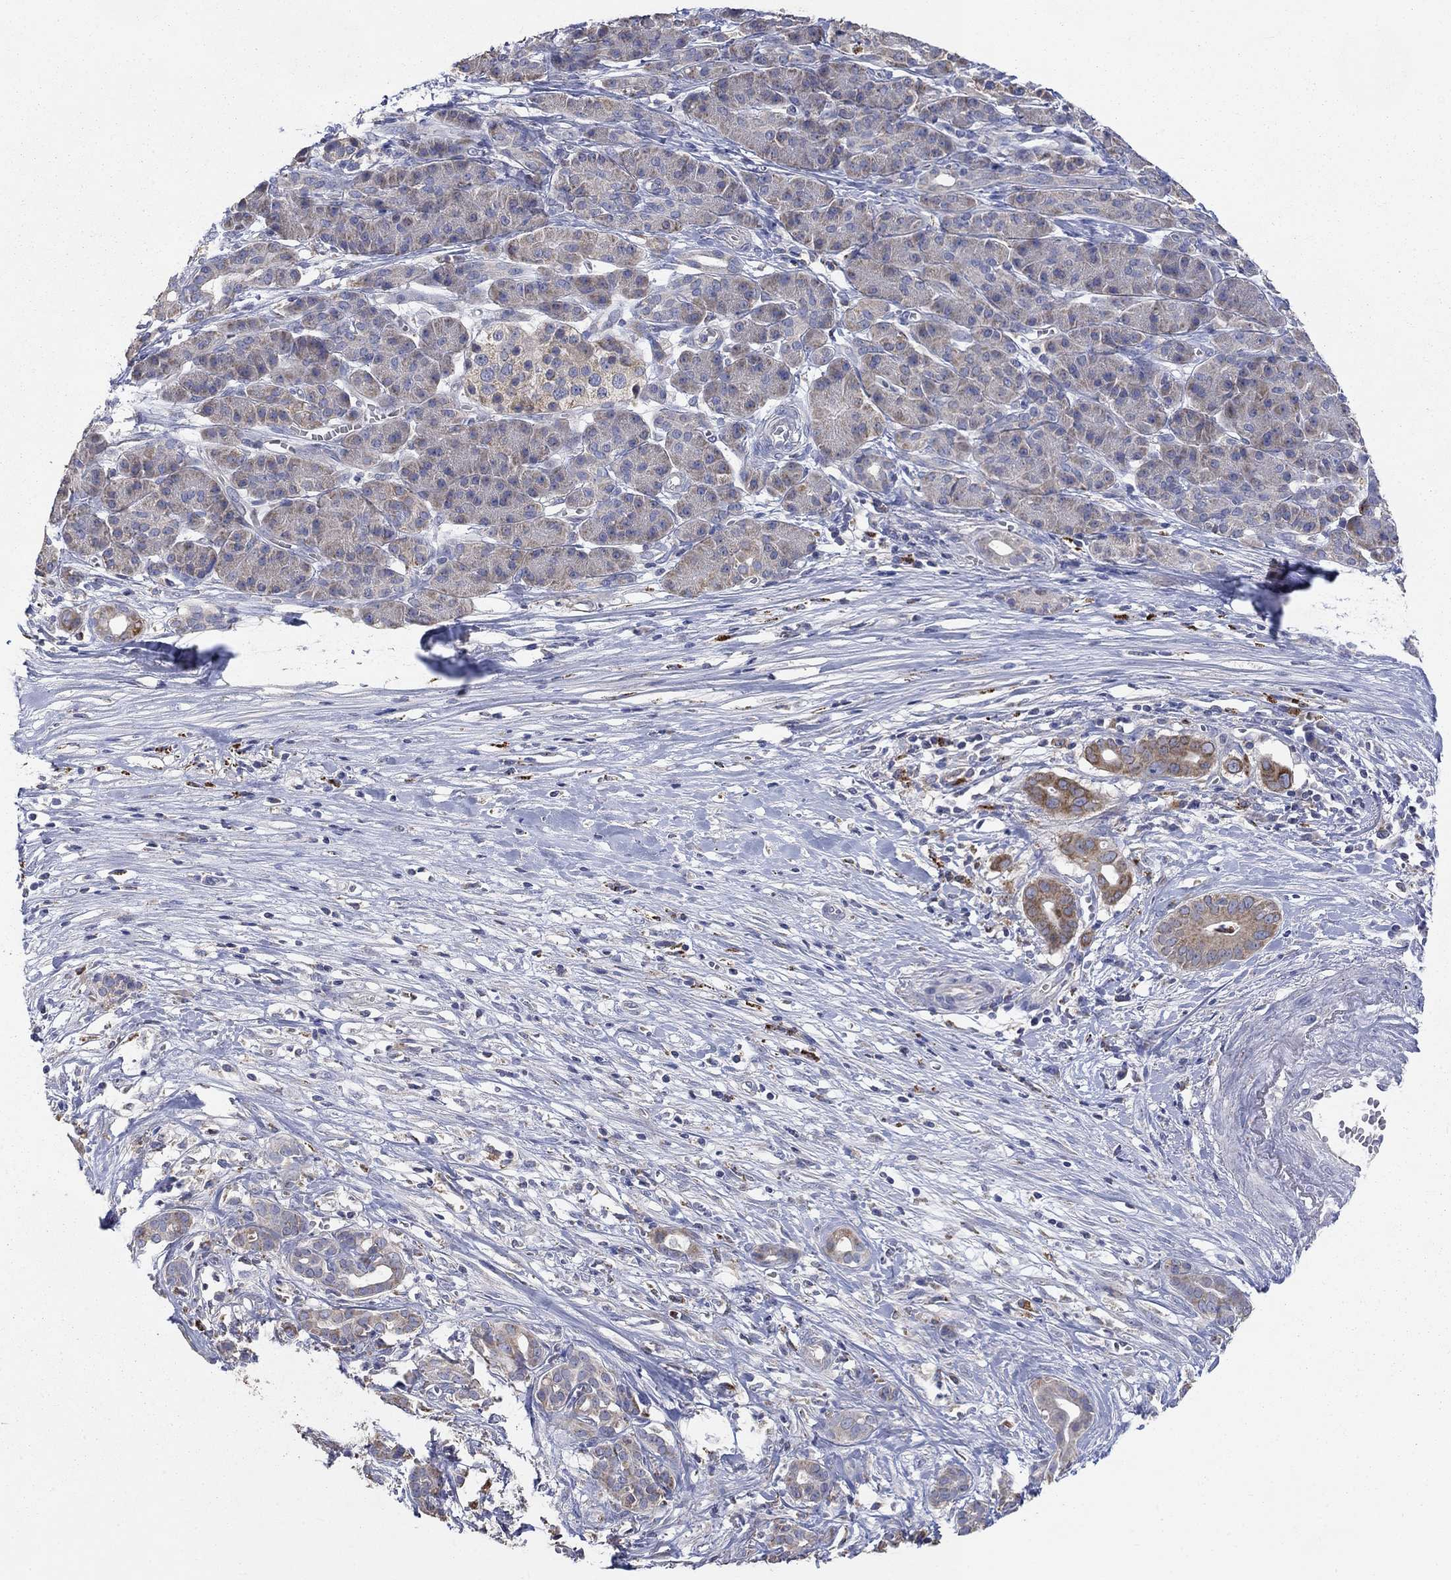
{"staining": {"intensity": "moderate", "quantity": "<25%", "location": "cytoplasmic/membranous"}, "tissue": "pancreatic cancer", "cell_type": "Tumor cells", "image_type": "cancer", "snomed": [{"axis": "morphology", "description": "Adenocarcinoma, NOS"}, {"axis": "topography", "description": "Pancreas"}], "caption": "Moderate cytoplasmic/membranous protein positivity is present in approximately <25% of tumor cells in pancreatic cancer (adenocarcinoma). (IHC, brightfield microscopy, high magnification).", "gene": "UGT8", "patient": {"sex": "male", "age": 61}}